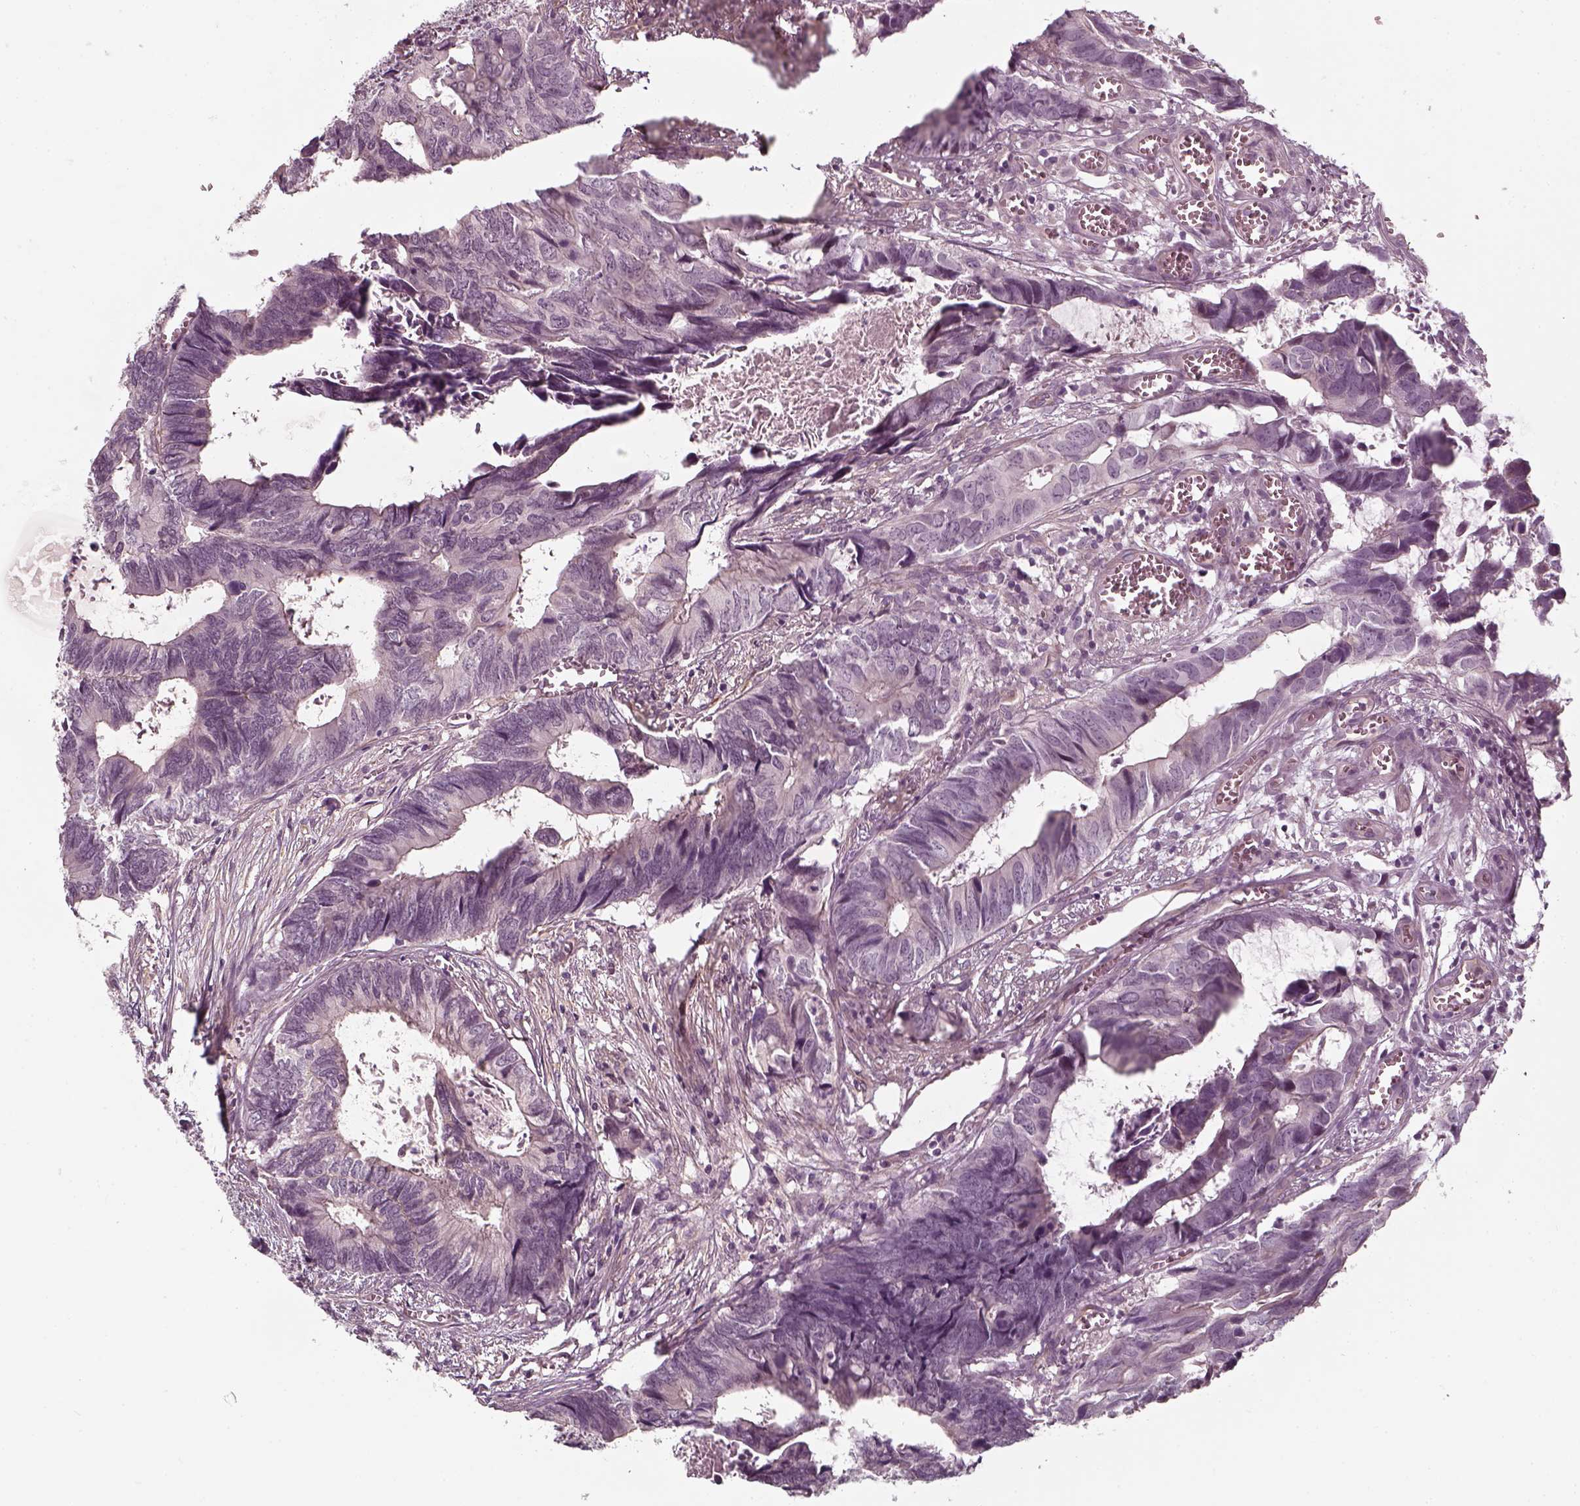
{"staining": {"intensity": "negative", "quantity": "none", "location": "none"}, "tissue": "colorectal cancer", "cell_type": "Tumor cells", "image_type": "cancer", "snomed": [{"axis": "morphology", "description": "Adenocarcinoma, NOS"}, {"axis": "topography", "description": "Colon"}], "caption": "High power microscopy photomicrograph of an immunohistochemistry (IHC) histopathology image of adenocarcinoma (colorectal), revealing no significant staining in tumor cells. (Immunohistochemistry, brightfield microscopy, high magnification).", "gene": "LAMB2", "patient": {"sex": "female", "age": 82}}